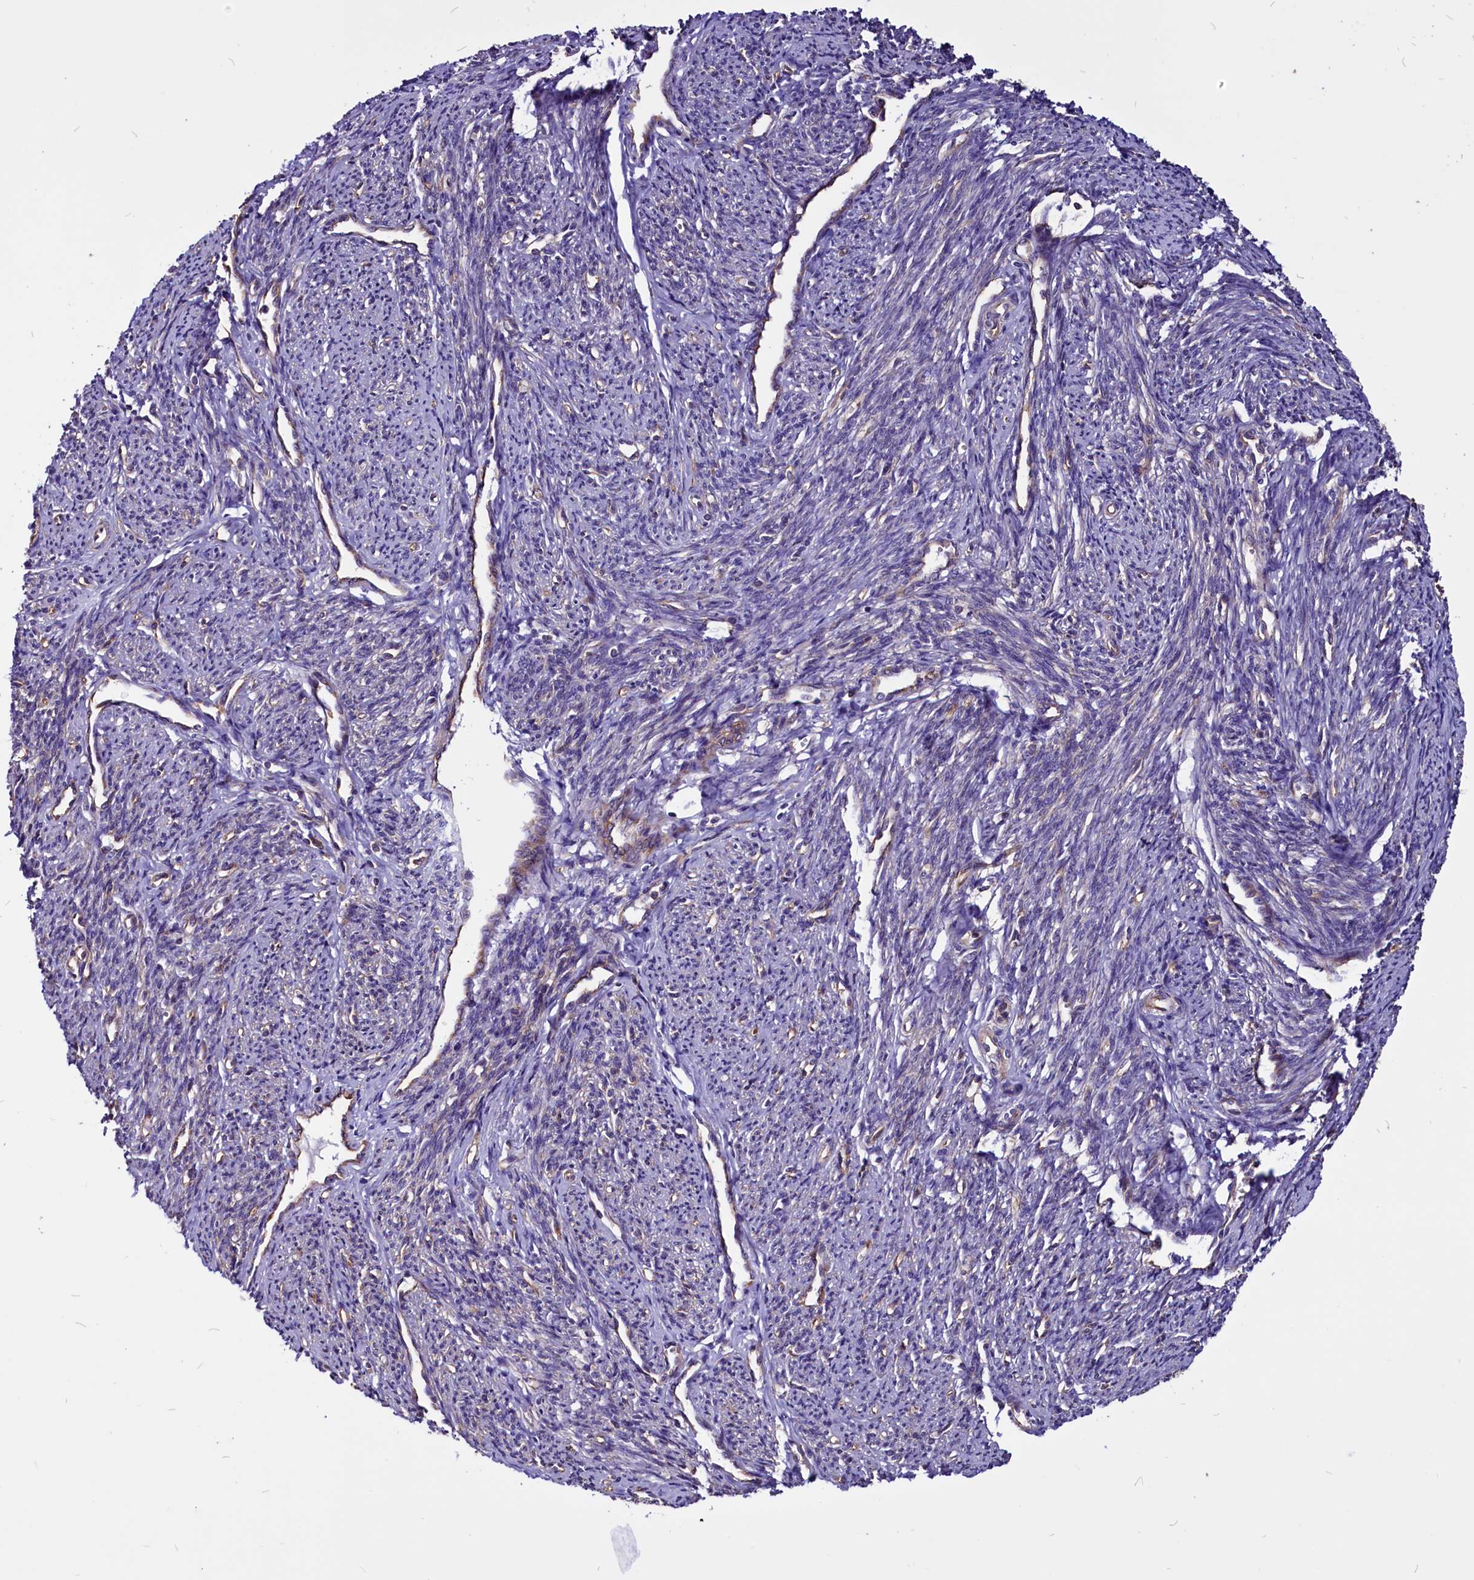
{"staining": {"intensity": "weak", "quantity": "25%-75%", "location": "cytoplasmic/membranous"}, "tissue": "smooth muscle", "cell_type": "Smooth muscle cells", "image_type": "normal", "snomed": [{"axis": "morphology", "description": "Normal tissue, NOS"}, {"axis": "topography", "description": "Smooth muscle"}, {"axis": "topography", "description": "Uterus"}], "caption": "Protein analysis of normal smooth muscle displays weak cytoplasmic/membranous staining in about 25%-75% of smooth muscle cells.", "gene": "EIF3G", "patient": {"sex": "female", "age": 59}}